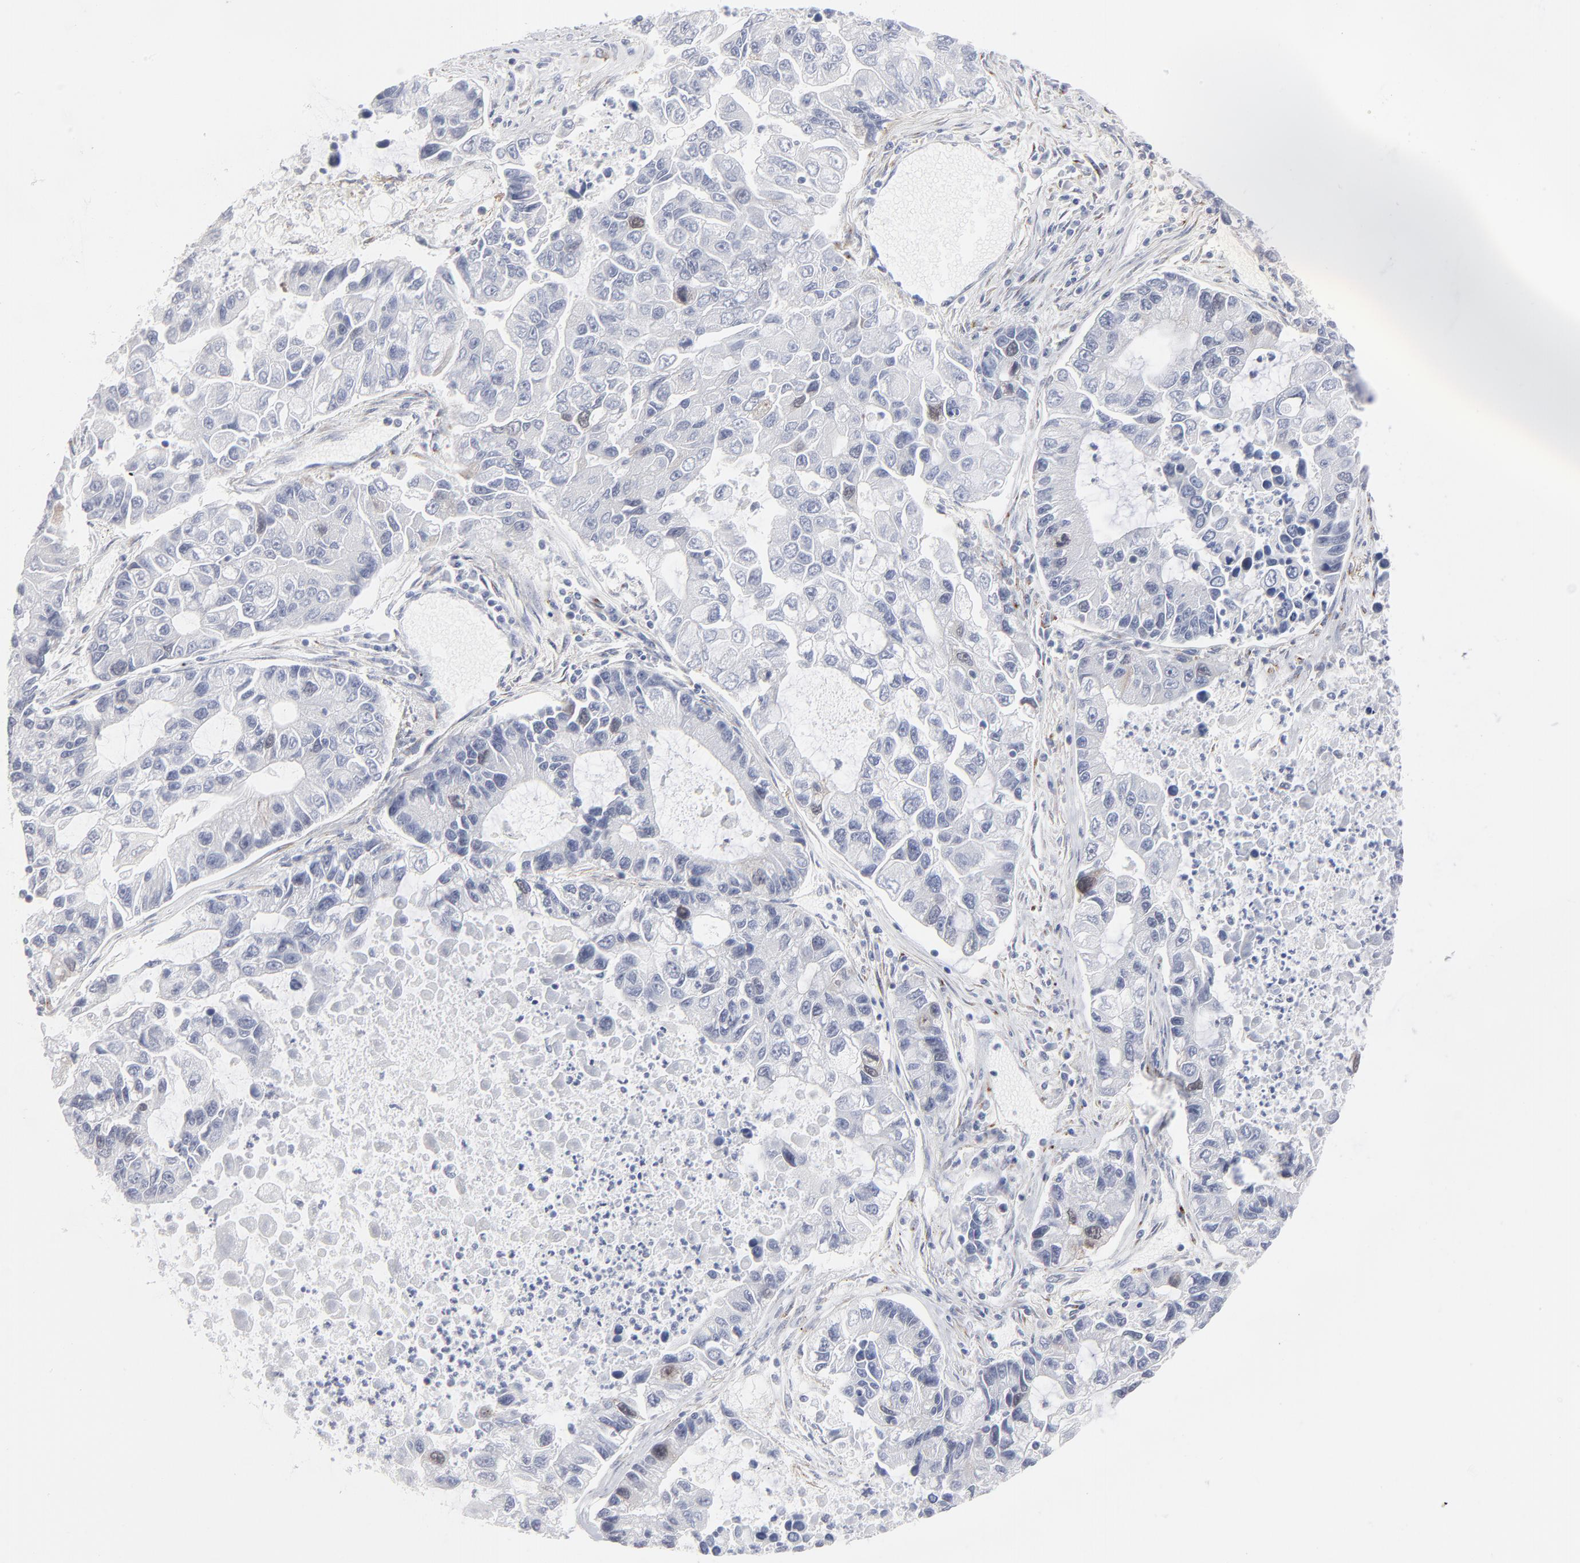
{"staining": {"intensity": "weak", "quantity": "<25%", "location": "nuclear"}, "tissue": "lung cancer", "cell_type": "Tumor cells", "image_type": "cancer", "snomed": [{"axis": "morphology", "description": "Adenocarcinoma, NOS"}, {"axis": "topography", "description": "Lung"}], "caption": "The histopathology image reveals no significant positivity in tumor cells of adenocarcinoma (lung).", "gene": "AURKA", "patient": {"sex": "female", "age": 51}}